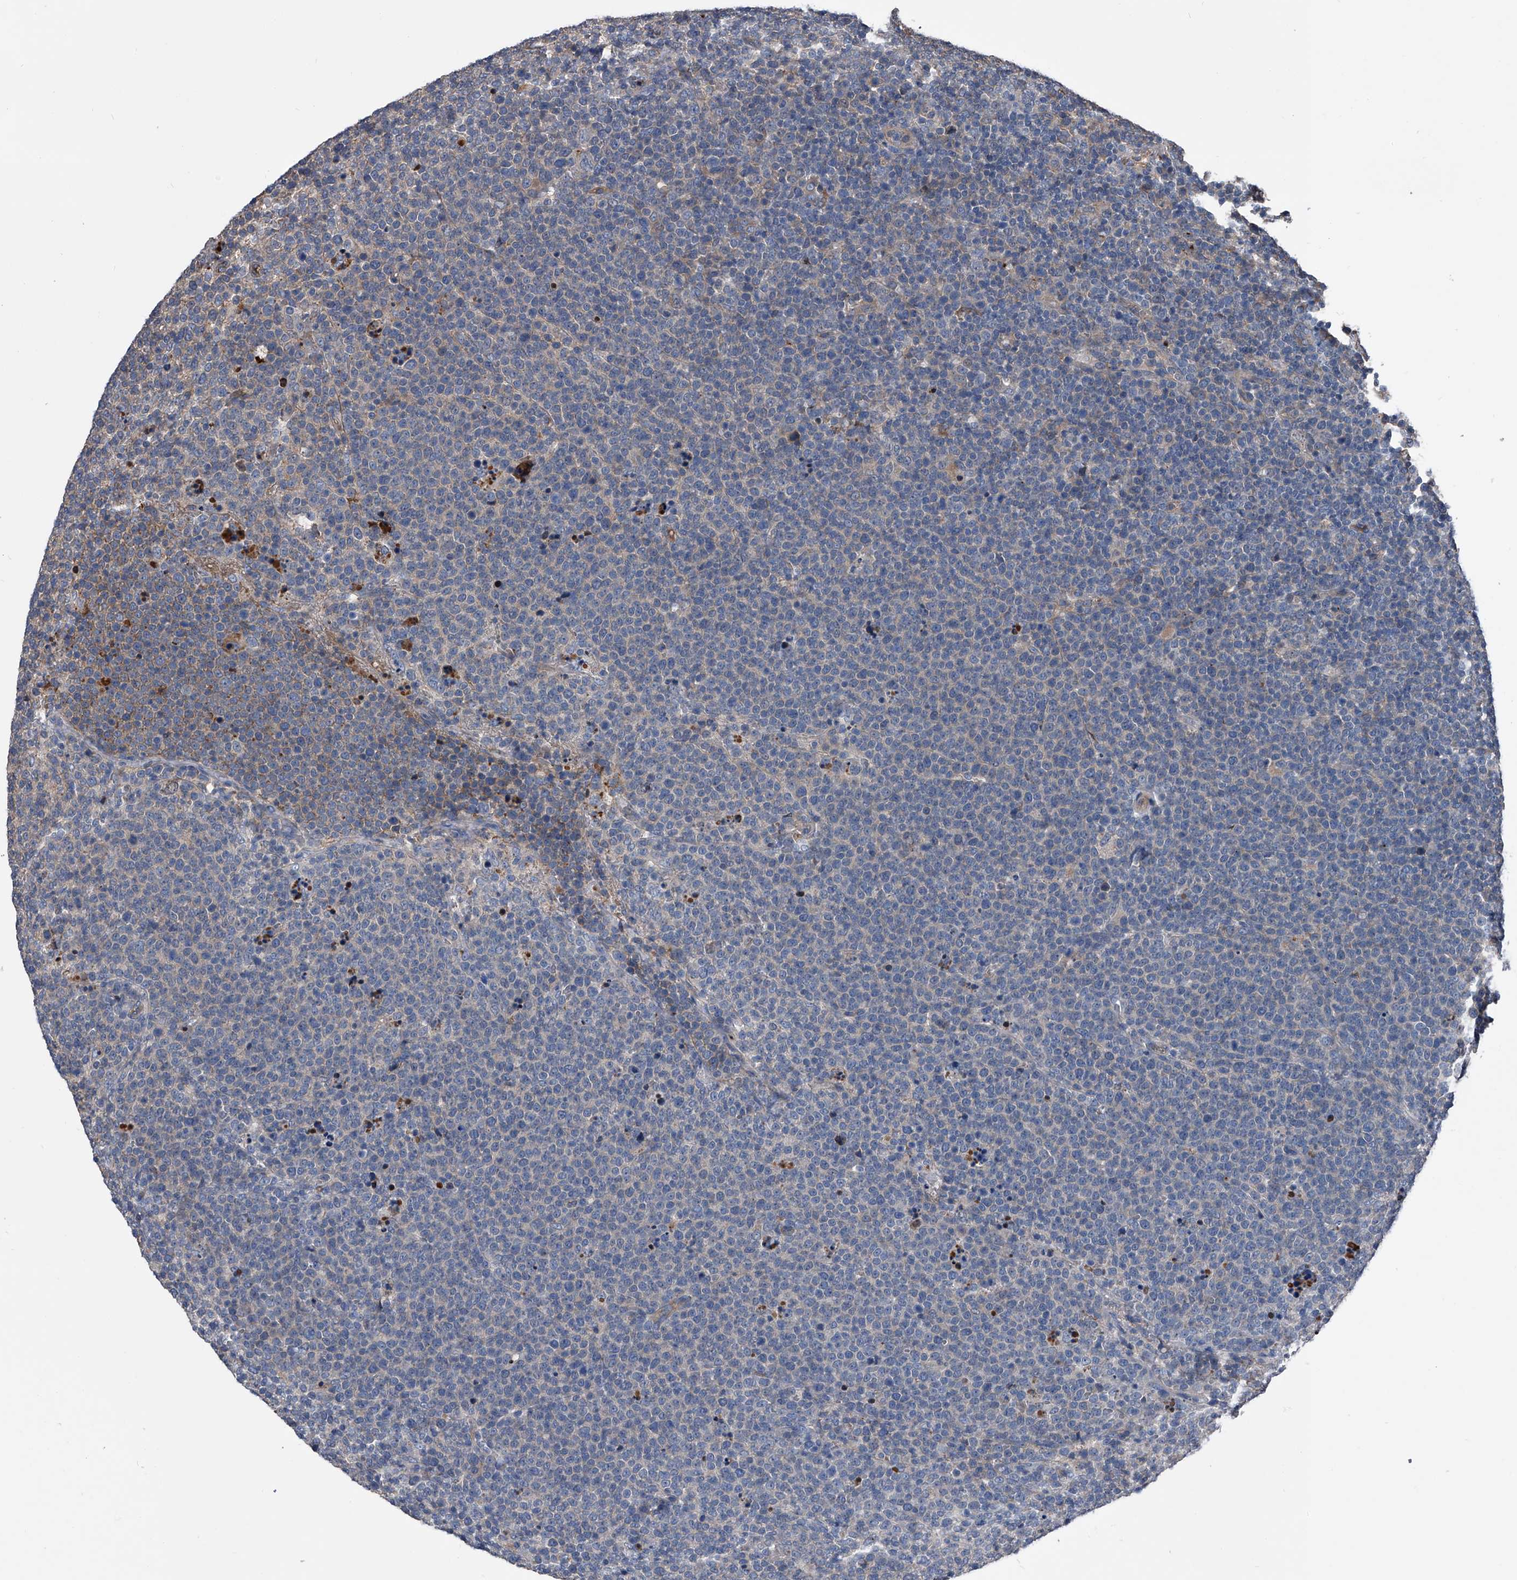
{"staining": {"intensity": "negative", "quantity": "none", "location": "none"}, "tissue": "lymphoma", "cell_type": "Tumor cells", "image_type": "cancer", "snomed": [{"axis": "morphology", "description": "Malignant lymphoma, non-Hodgkin's type, High grade"}, {"axis": "topography", "description": "Lymph node"}], "caption": "High power microscopy photomicrograph of an IHC micrograph of high-grade malignant lymphoma, non-Hodgkin's type, revealing no significant staining in tumor cells. Nuclei are stained in blue.", "gene": "KIF13A", "patient": {"sex": "male", "age": 61}}